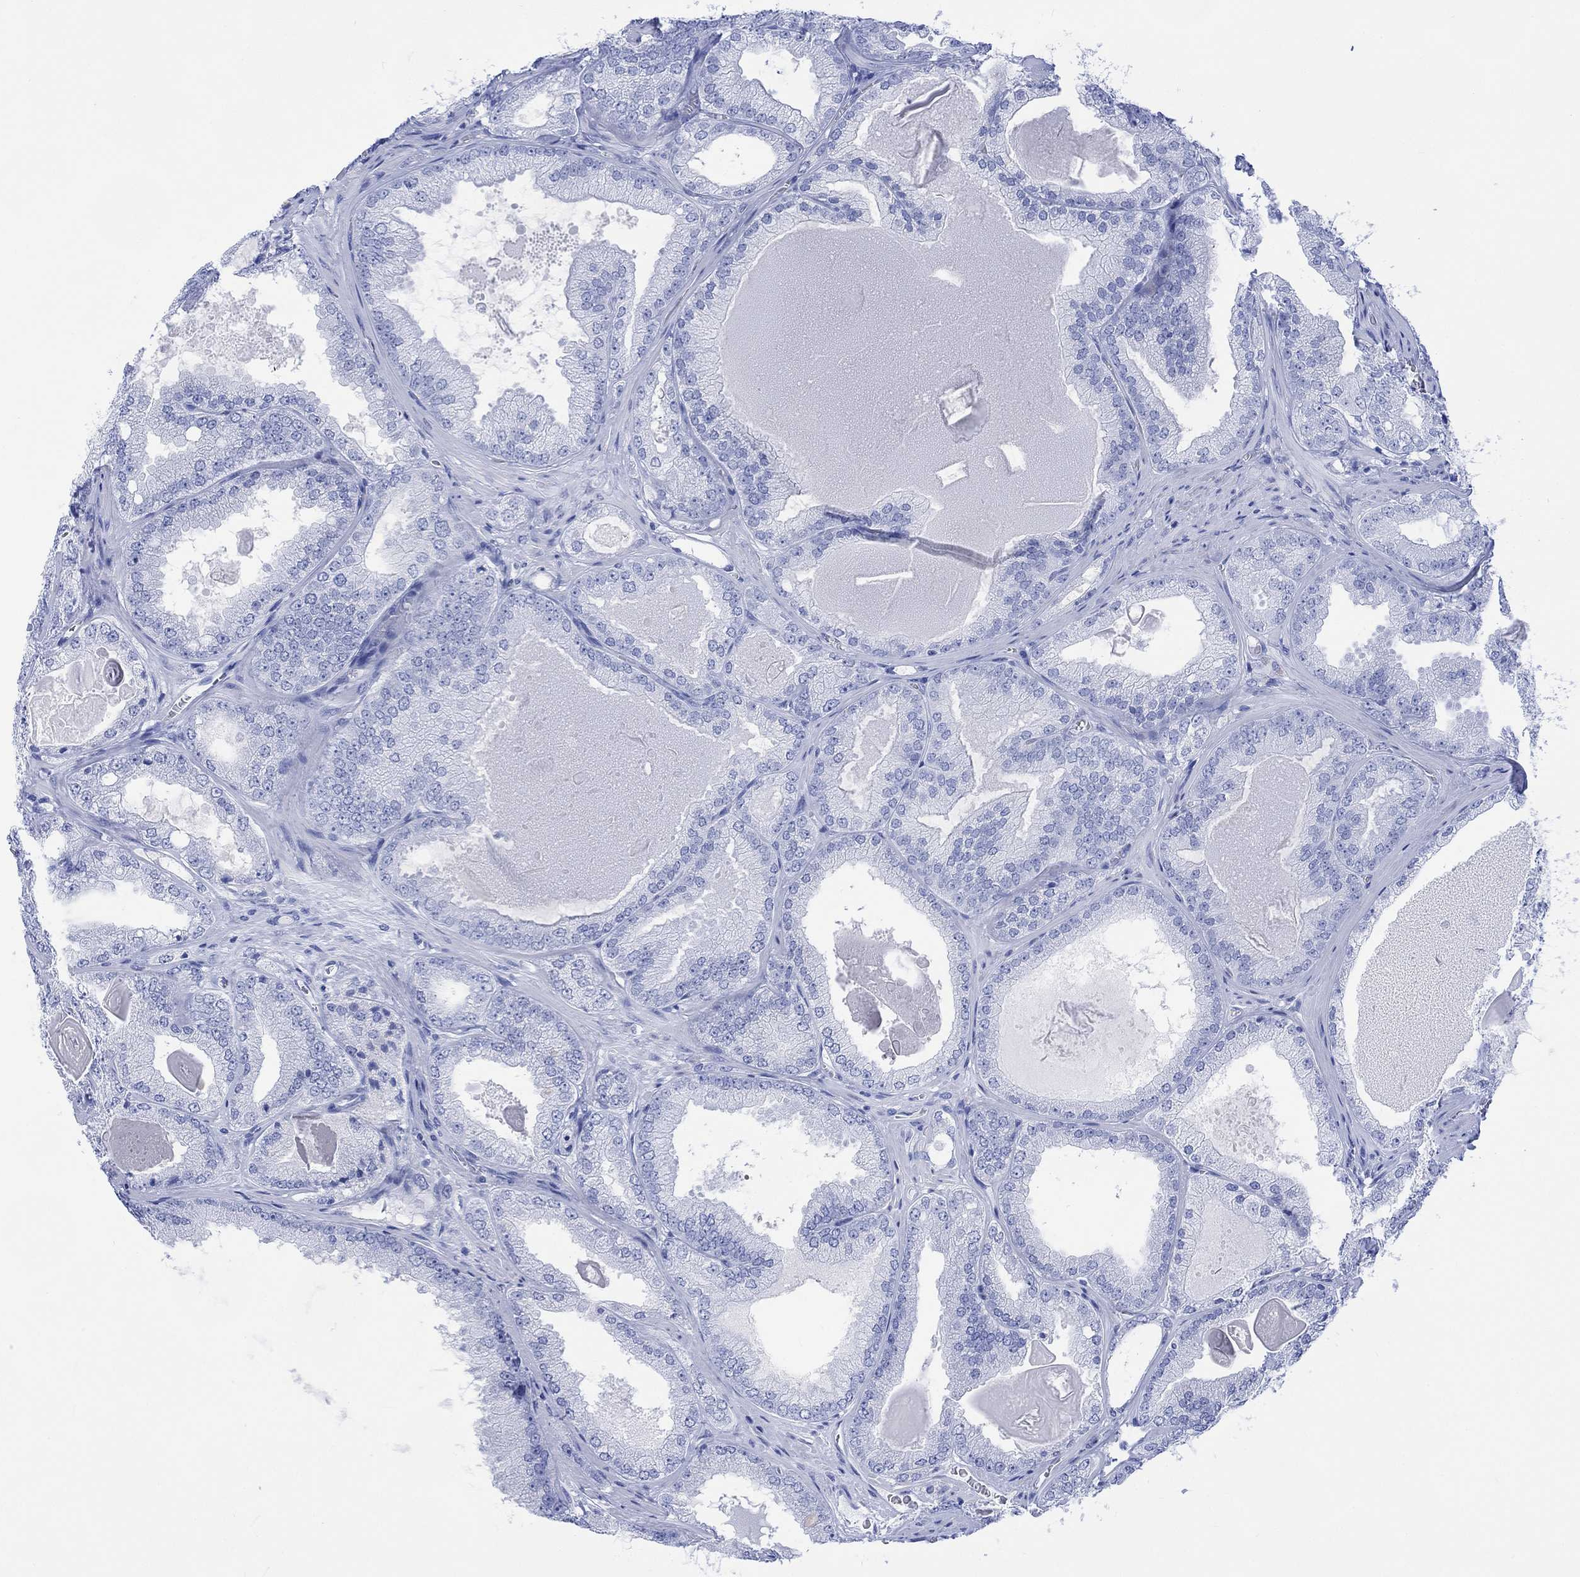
{"staining": {"intensity": "negative", "quantity": "none", "location": "none"}, "tissue": "prostate cancer", "cell_type": "Tumor cells", "image_type": "cancer", "snomed": [{"axis": "morphology", "description": "Adenocarcinoma, Low grade"}, {"axis": "topography", "description": "Prostate"}], "caption": "High magnification brightfield microscopy of low-grade adenocarcinoma (prostate) stained with DAB (3,3'-diaminobenzidine) (brown) and counterstained with hematoxylin (blue): tumor cells show no significant staining.", "gene": "CELF4", "patient": {"sex": "male", "age": 72}}